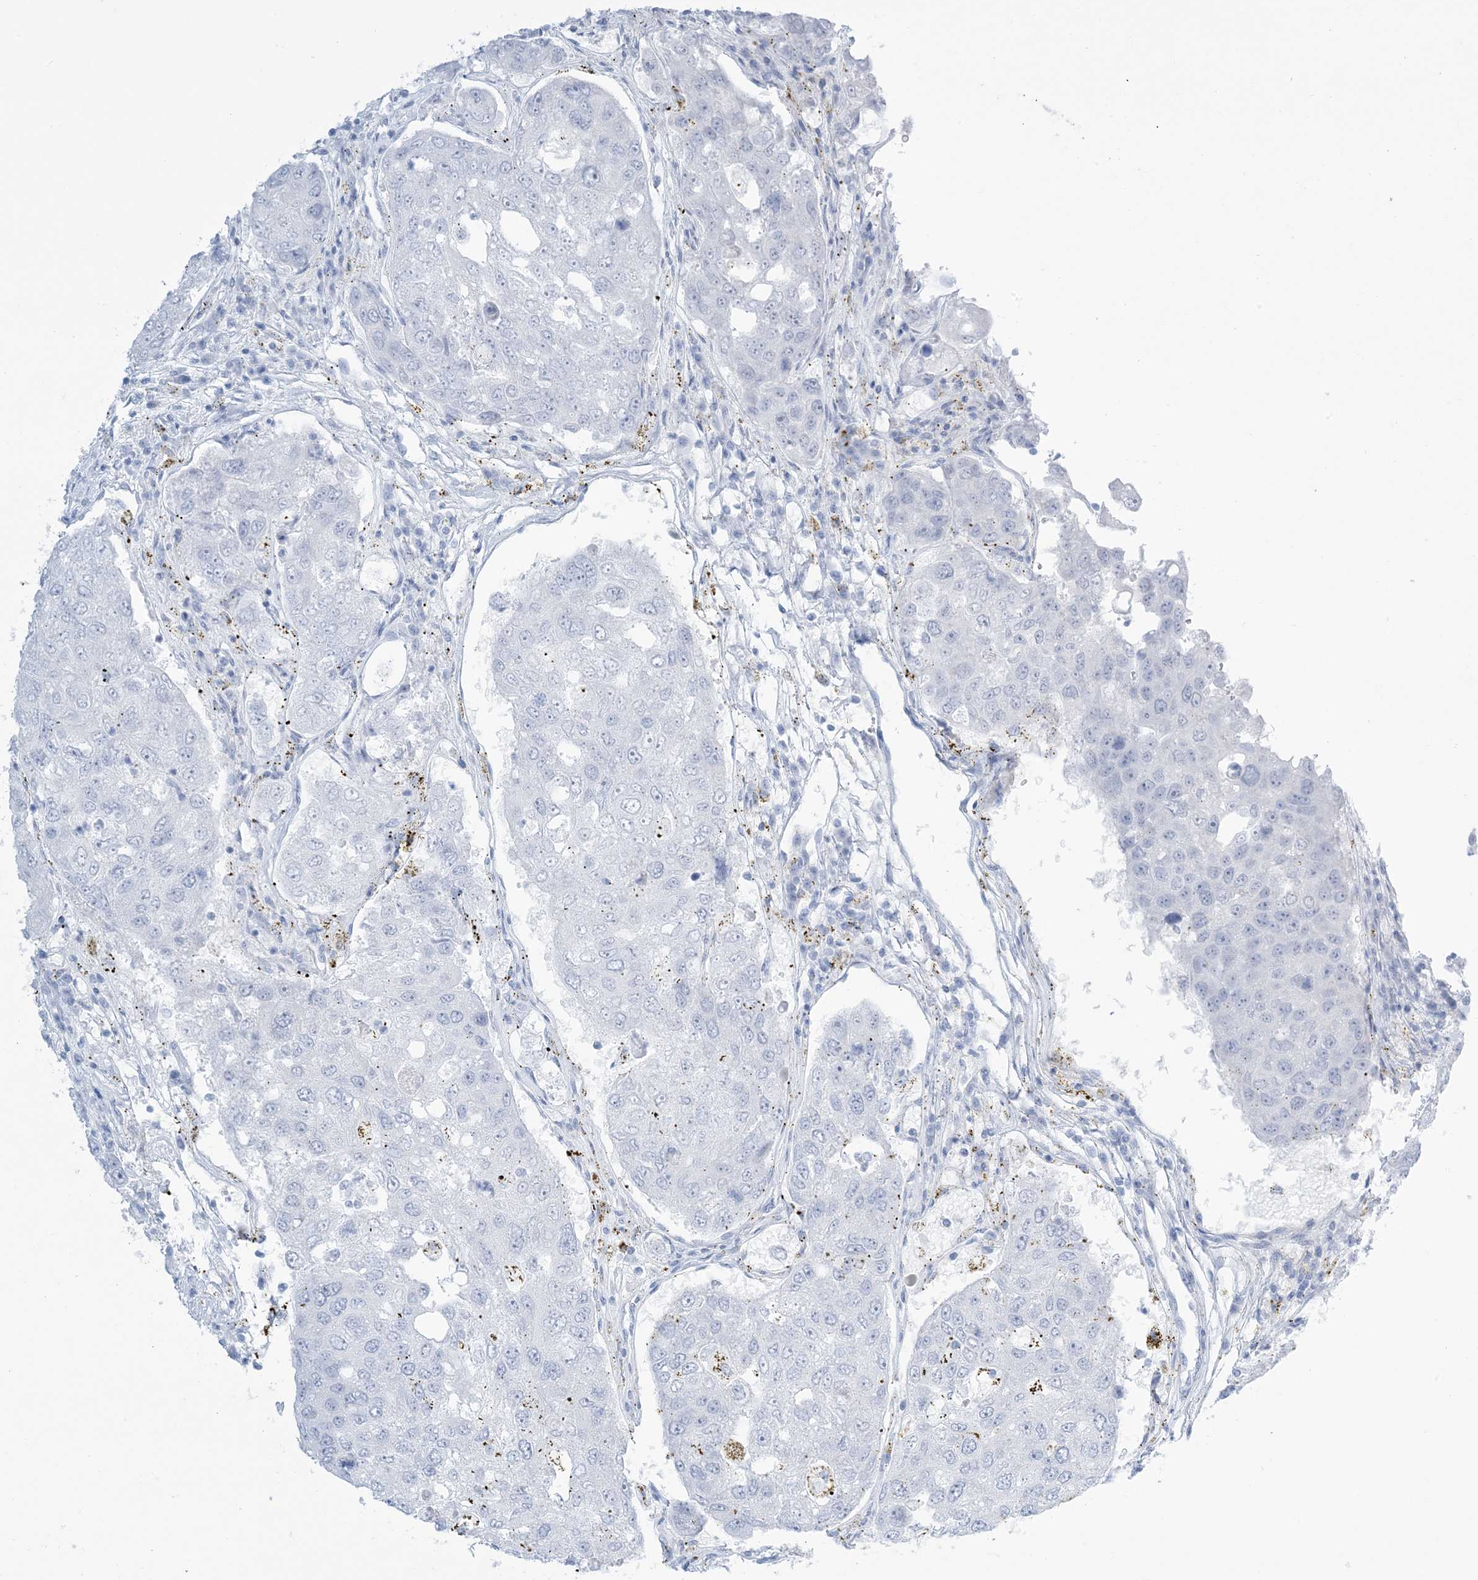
{"staining": {"intensity": "negative", "quantity": "none", "location": "none"}, "tissue": "urothelial cancer", "cell_type": "Tumor cells", "image_type": "cancer", "snomed": [{"axis": "morphology", "description": "Urothelial carcinoma, High grade"}, {"axis": "topography", "description": "Lymph node"}, {"axis": "topography", "description": "Urinary bladder"}], "caption": "IHC histopathology image of neoplastic tissue: human urothelial carcinoma (high-grade) stained with DAB exhibits no significant protein staining in tumor cells.", "gene": "AGXT", "patient": {"sex": "male", "age": 51}}